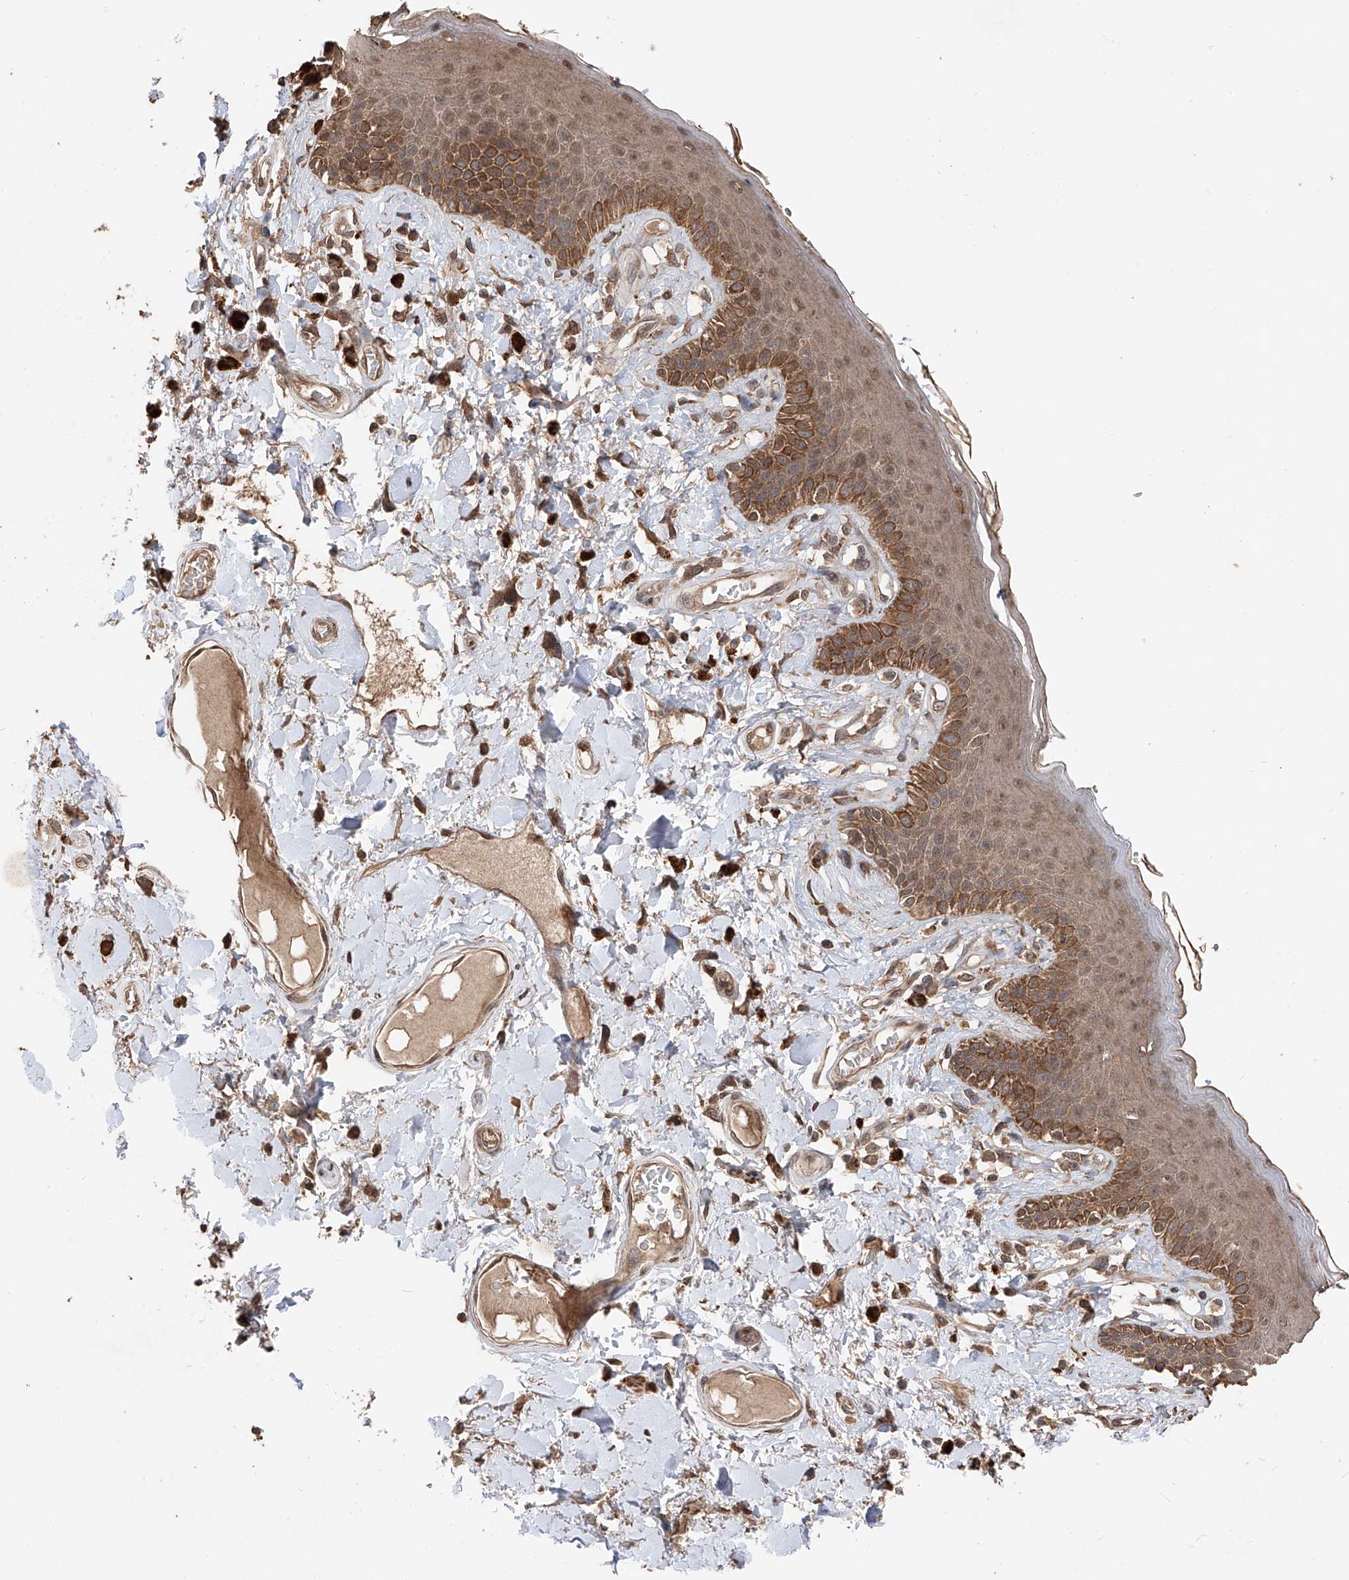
{"staining": {"intensity": "strong", "quantity": ">75%", "location": "cytoplasmic/membranous"}, "tissue": "skin", "cell_type": "Epidermal cells", "image_type": "normal", "snomed": [{"axis": "morphology", "description": "Normal tissue, NOS"}, {"axis": "topography", "description": "Anal"}], "caption": "This micrograph reveals benign skin stained with immunohistochemistry to label a protein in brown. The cytoplasmic/membranous of epidermal cells show strong positivity for the protein. Nuclei are counter-stained blue.", "gene": "FAM135A", "patient": {"sex": "female", "age": 78}}